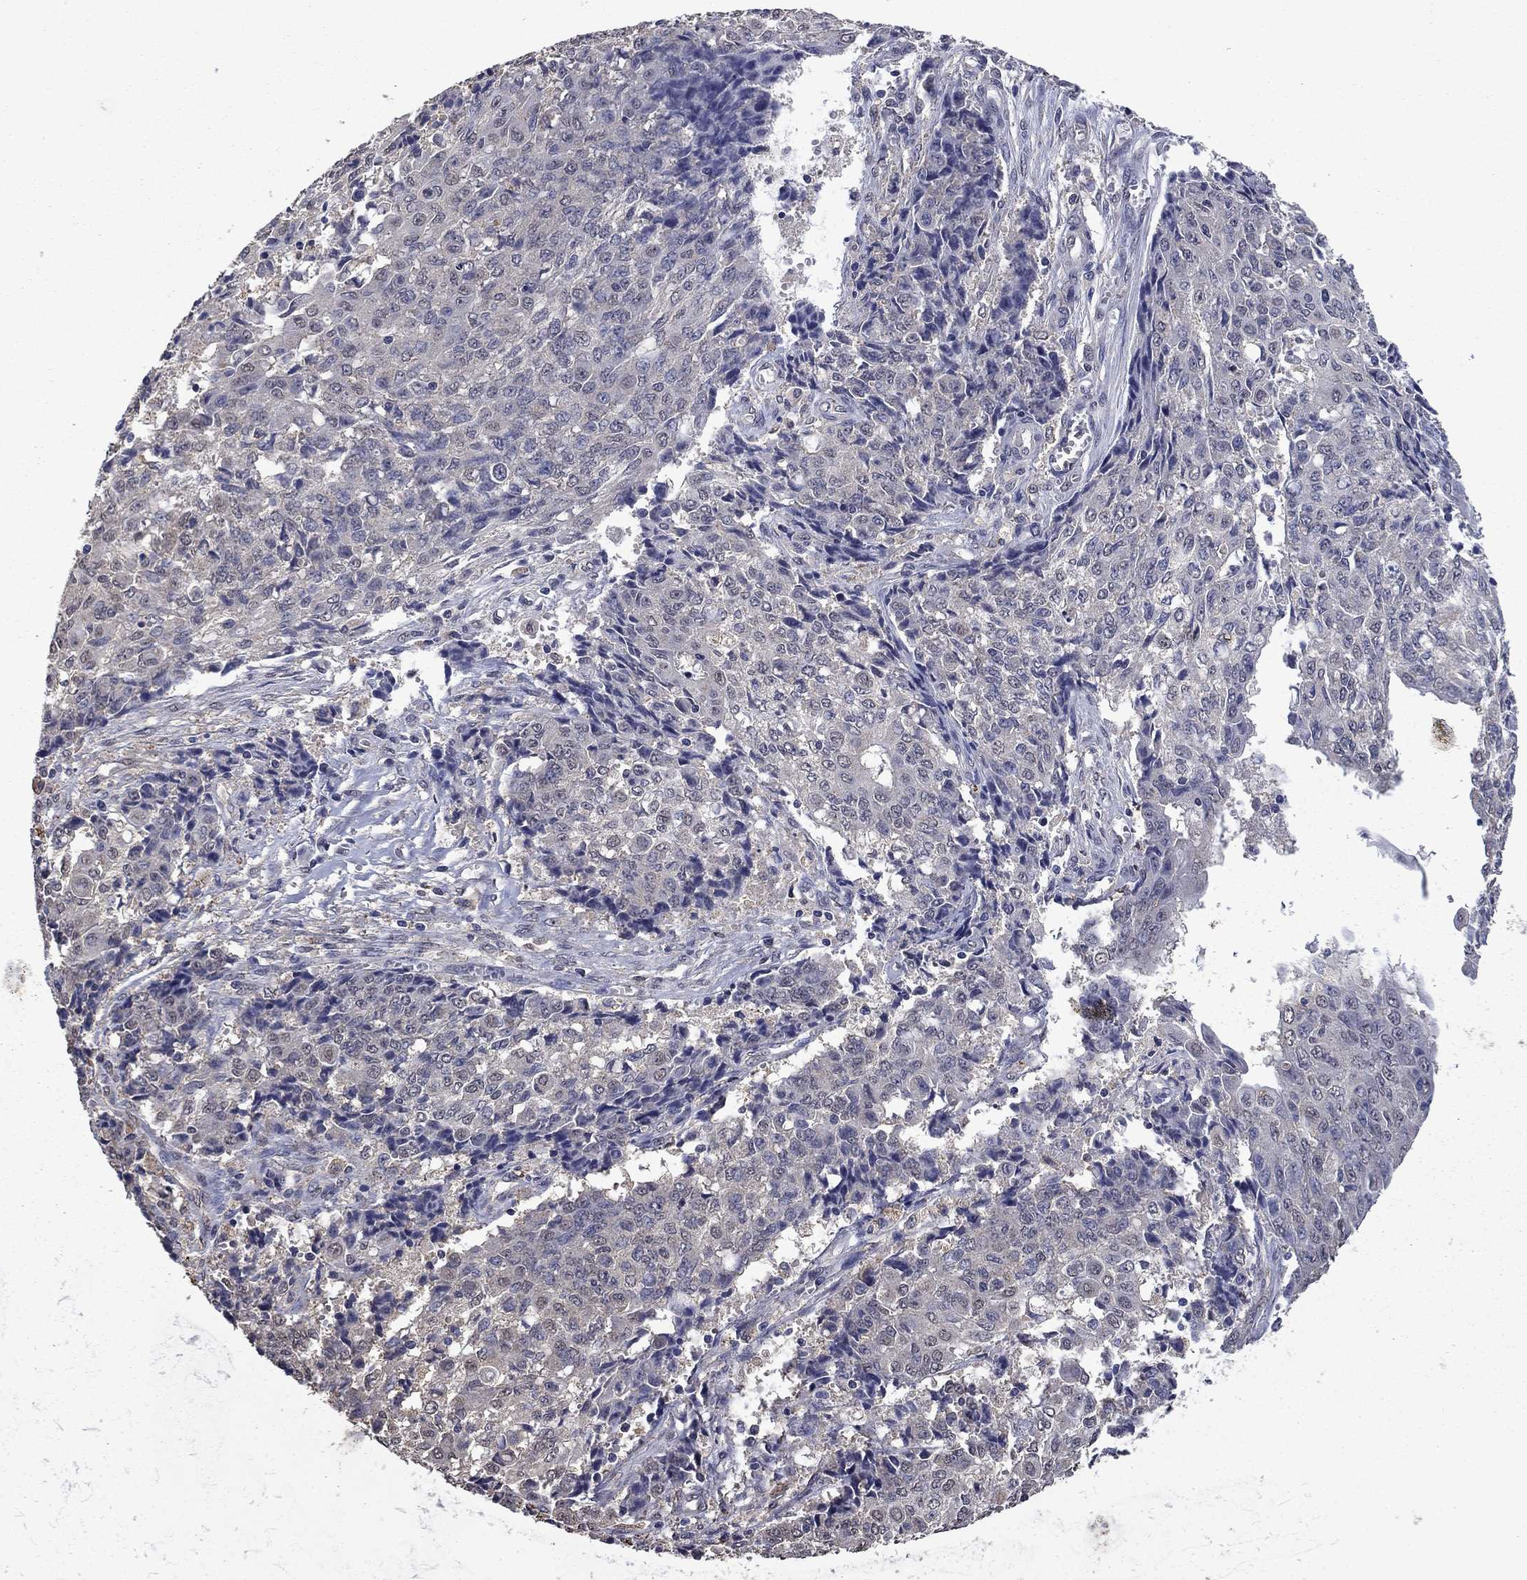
{"staining": {"intensity": "negative", "quantity": "none", "location": "none"}, "tissue": "ovarian cancer", "cell_type": "Tumor cells", "image_type": "cancer", "snomed": [{"axis": "morphology", "description": "Carcinoma, endometroid"}, {"axis": "topography", "description": "Ovary"}], "caption": "The photomicrograph exhibits no significant positivity in tumor cells of endometroid carcinoma (ovarian).", "gene": "MFAP3L", "patient": {"sex": "female", "age": 42}}